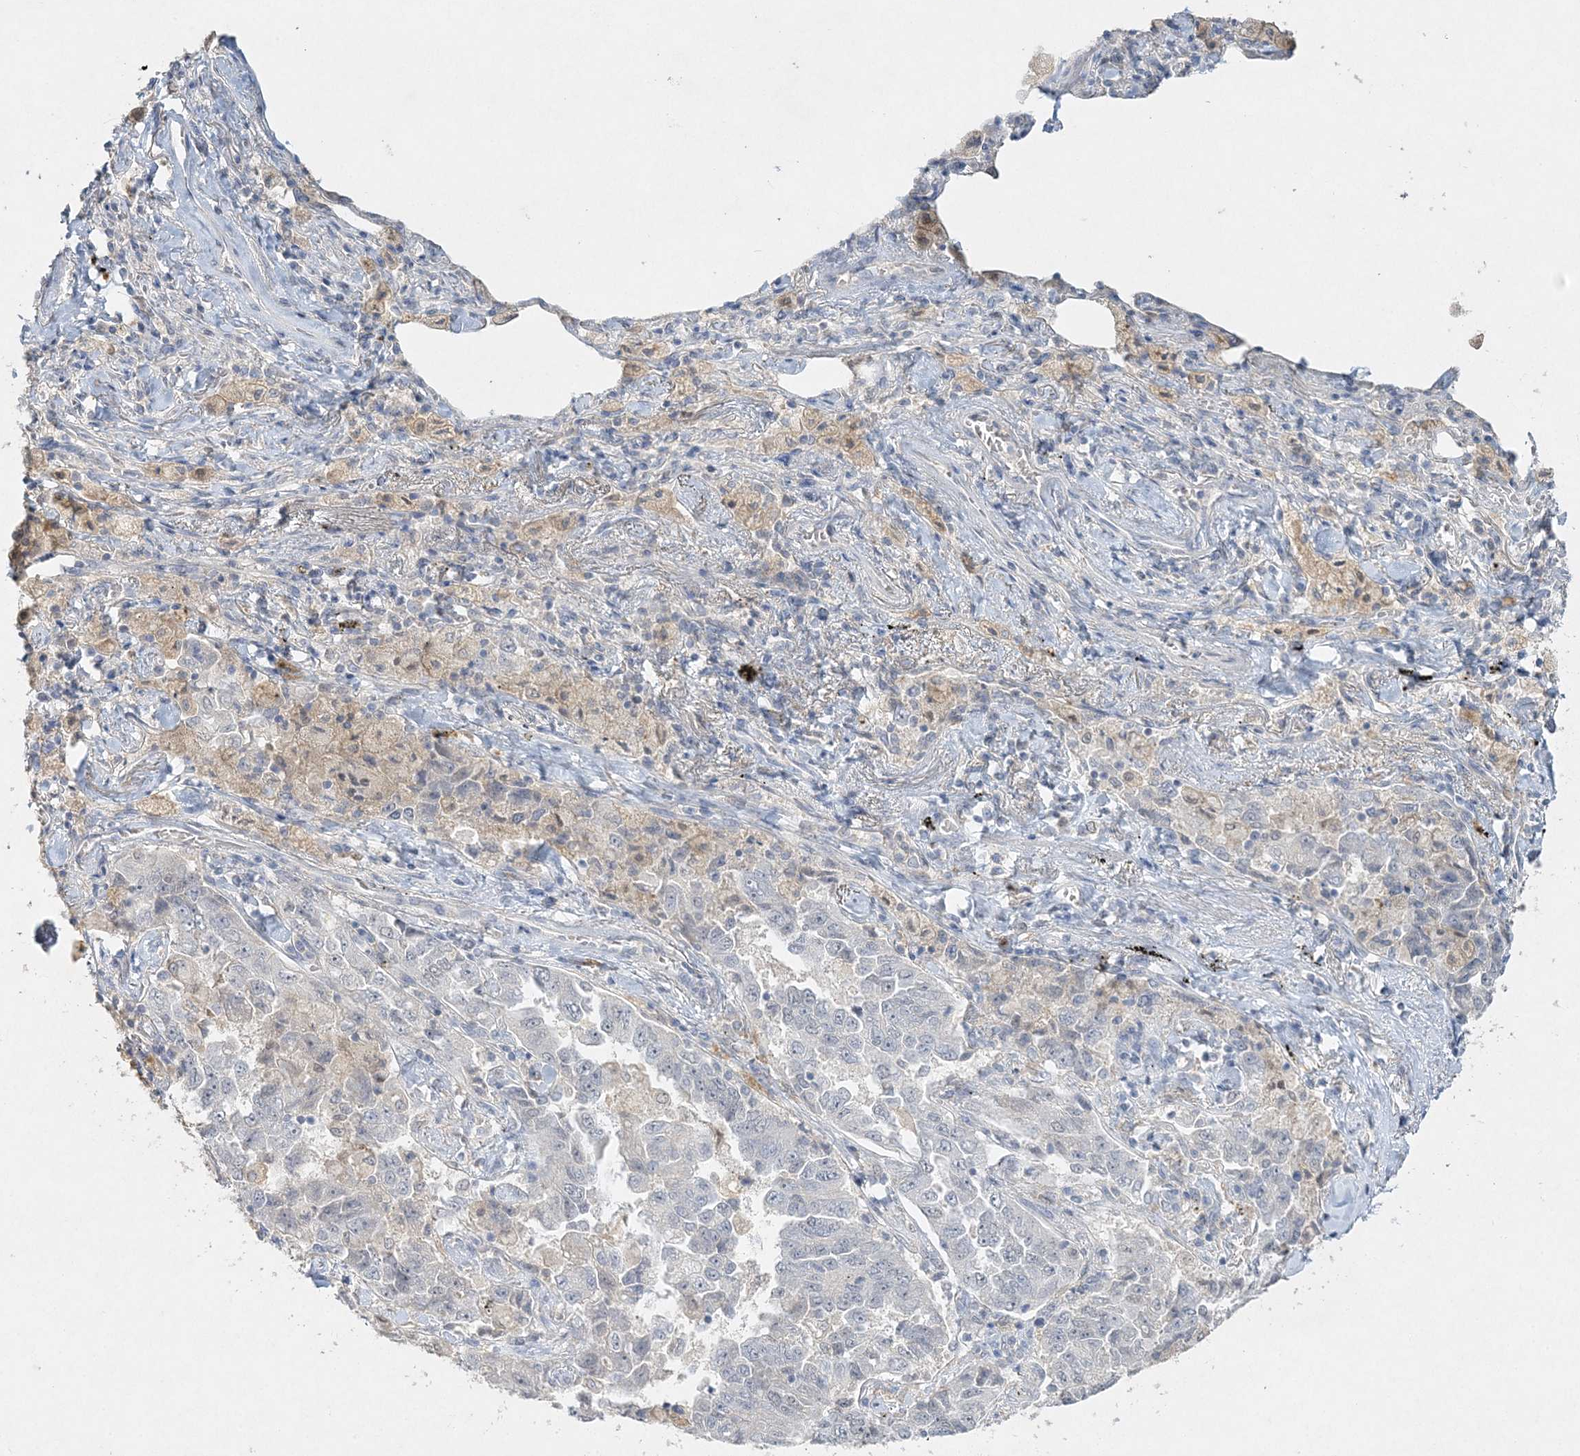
{"staining": {"intensity": "negative", "quantity": "none", "location": "none"}, "tissue": "lung cancer", "cell_type": "Tumor cells", "image_type": "cancer", "snomed": [{"axis": "morphology", "description": "Adenocarcinoma, NOS"}, {"axis": "topography", "description": "Lung"}], "caption": "Lung cancer was stained to show a protein in brown. There is no significant staining in tumor cells. (DAB (3,3'-diaminobenzidine) immunohistochemistry (IHC), high magnification).", "gene": "MAT2B", "patient": {"sex": "female", "age": 51}}